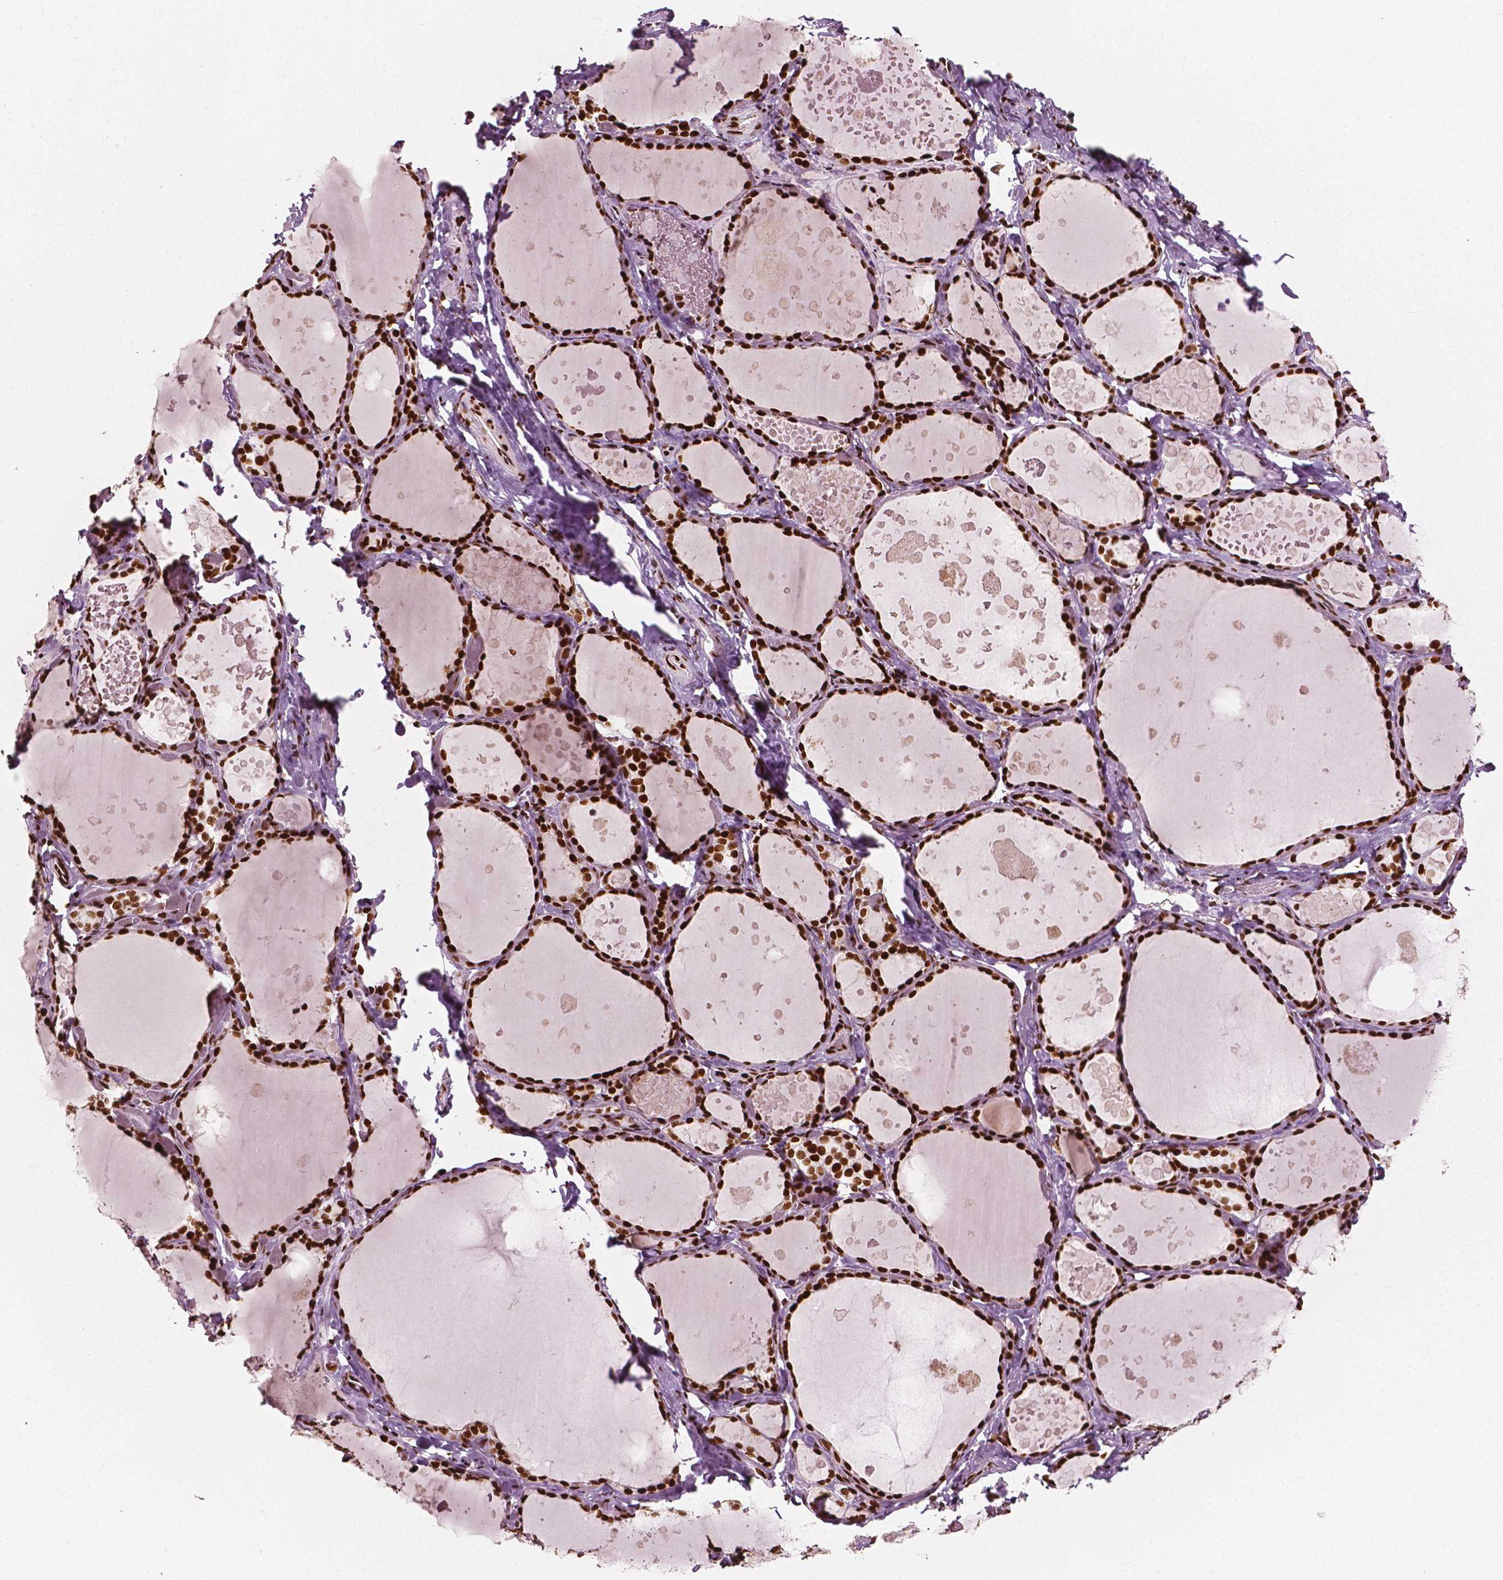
{"staining": {"intensity": "strong", "quantity": ">75%", "location": "nuclear"}, "tissue": "thyroid gland", "cell_type": "Glandular cells", "image_type": "normal", "snomed": [{"axis": "morphology", "description": "Normal tissue, NOS"}, {"axis": "topography", "description": "Thyroid gland"}], "caption": "A brown stain labels strong nuclear positivity of a protein in glandular cells of benign human thyroid gland. (DAB = brown stain, brightfield microscopy at high magnification).", "gene": "CTCF", "patient": {"sex": "female", "age": 56}}